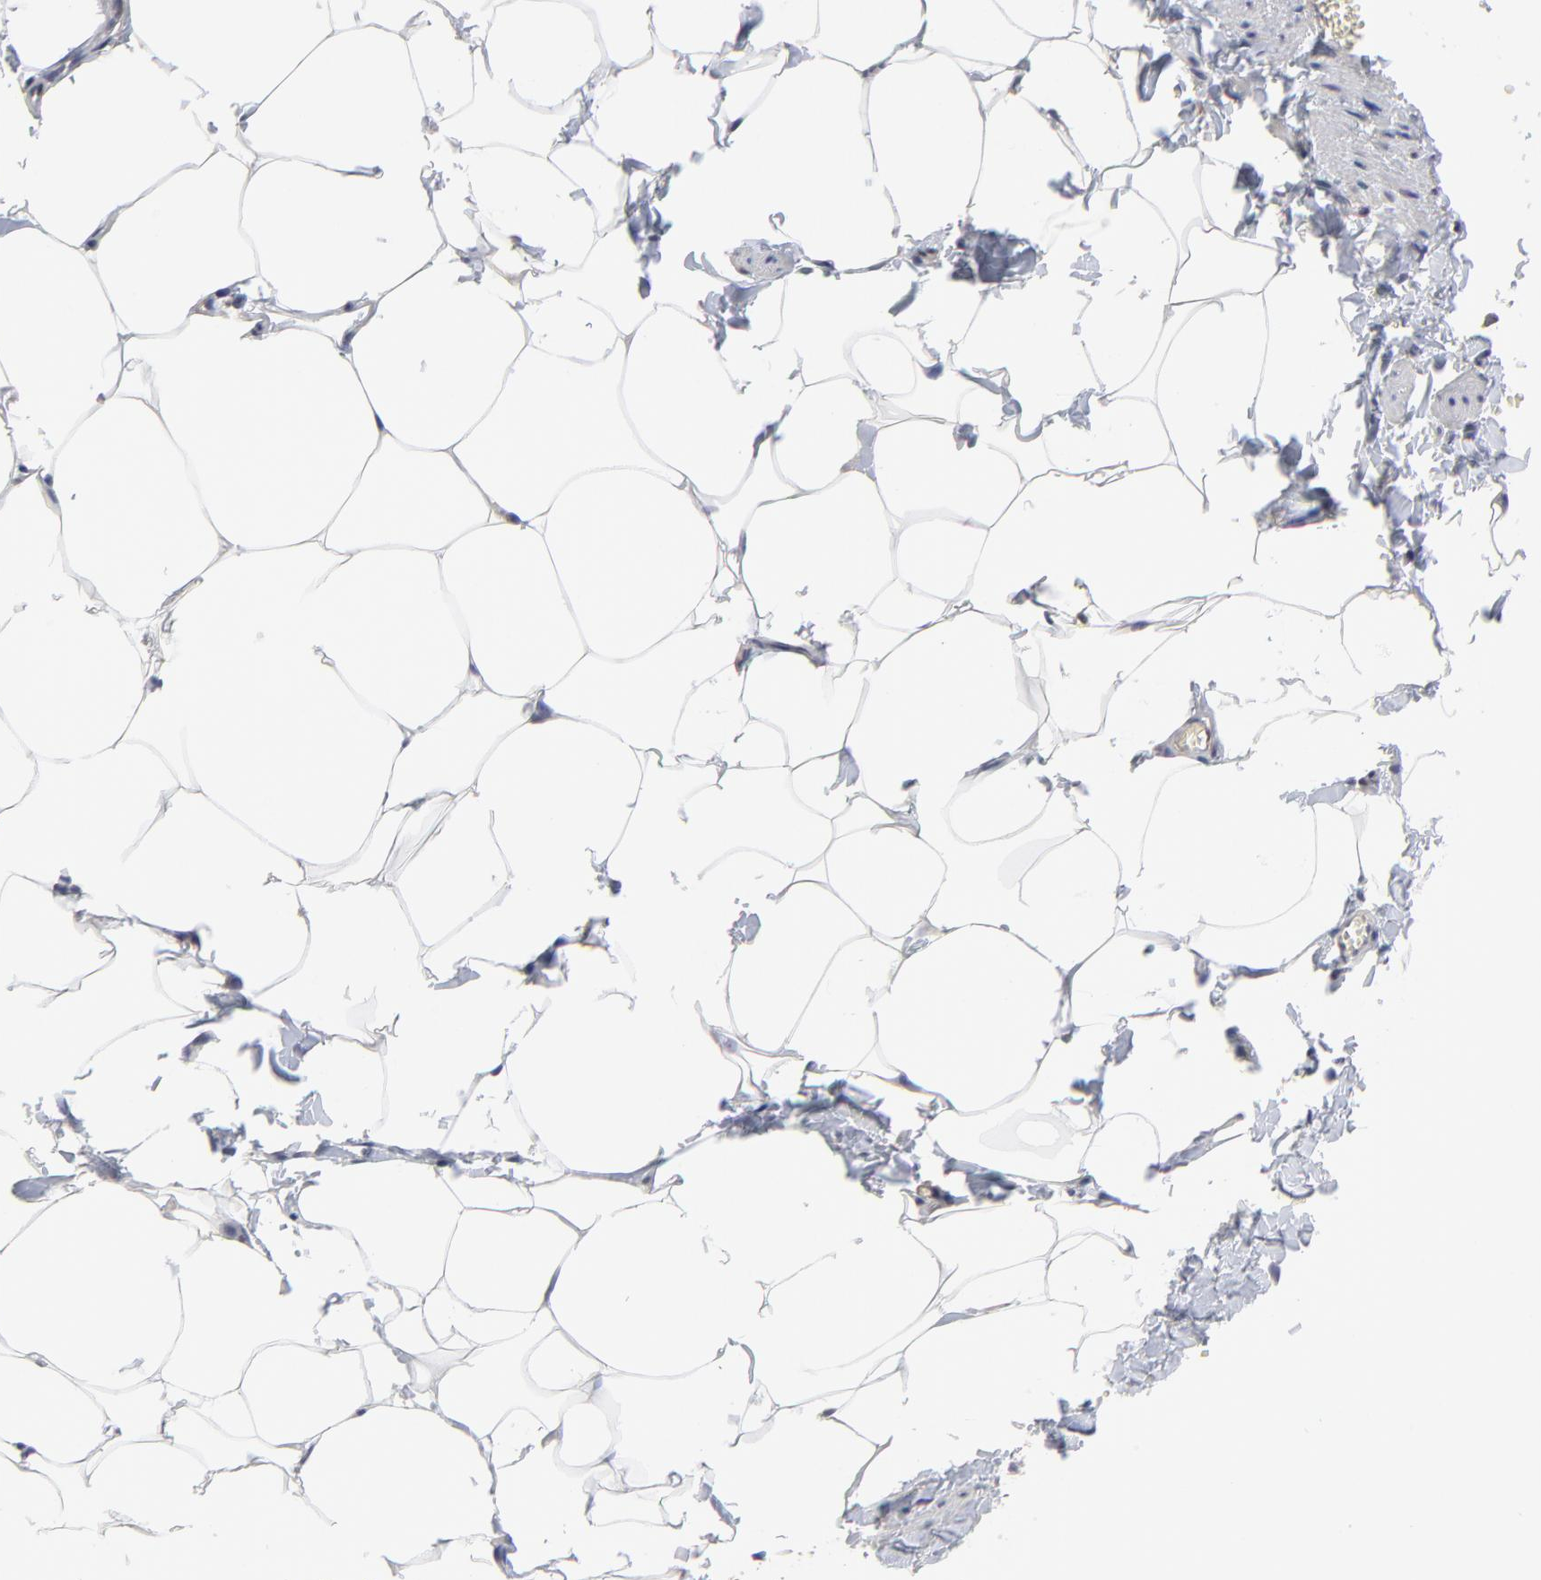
{"staining": {"intensity": "negative", "quantity": "none", "location": "none"}, "tissue": "adipose tissue", "cell_type": "Adipocytes", "image_type": "normal", "snomed": [{"axis": "morphology", "description": "Normal tissue, NOS"}, {"axis": "topography", "description": "Vascular tissue"}], "caption": "A high-resolution histopathology image shows IHC staining of benign adipose tissue, which shows no significant positivity in adipocytes. (Immunohistochemistry (ihc), brightfield microscopy, high magnification).", "gene": "CCT2", "patient": {"sex": "male", "age": 41}}